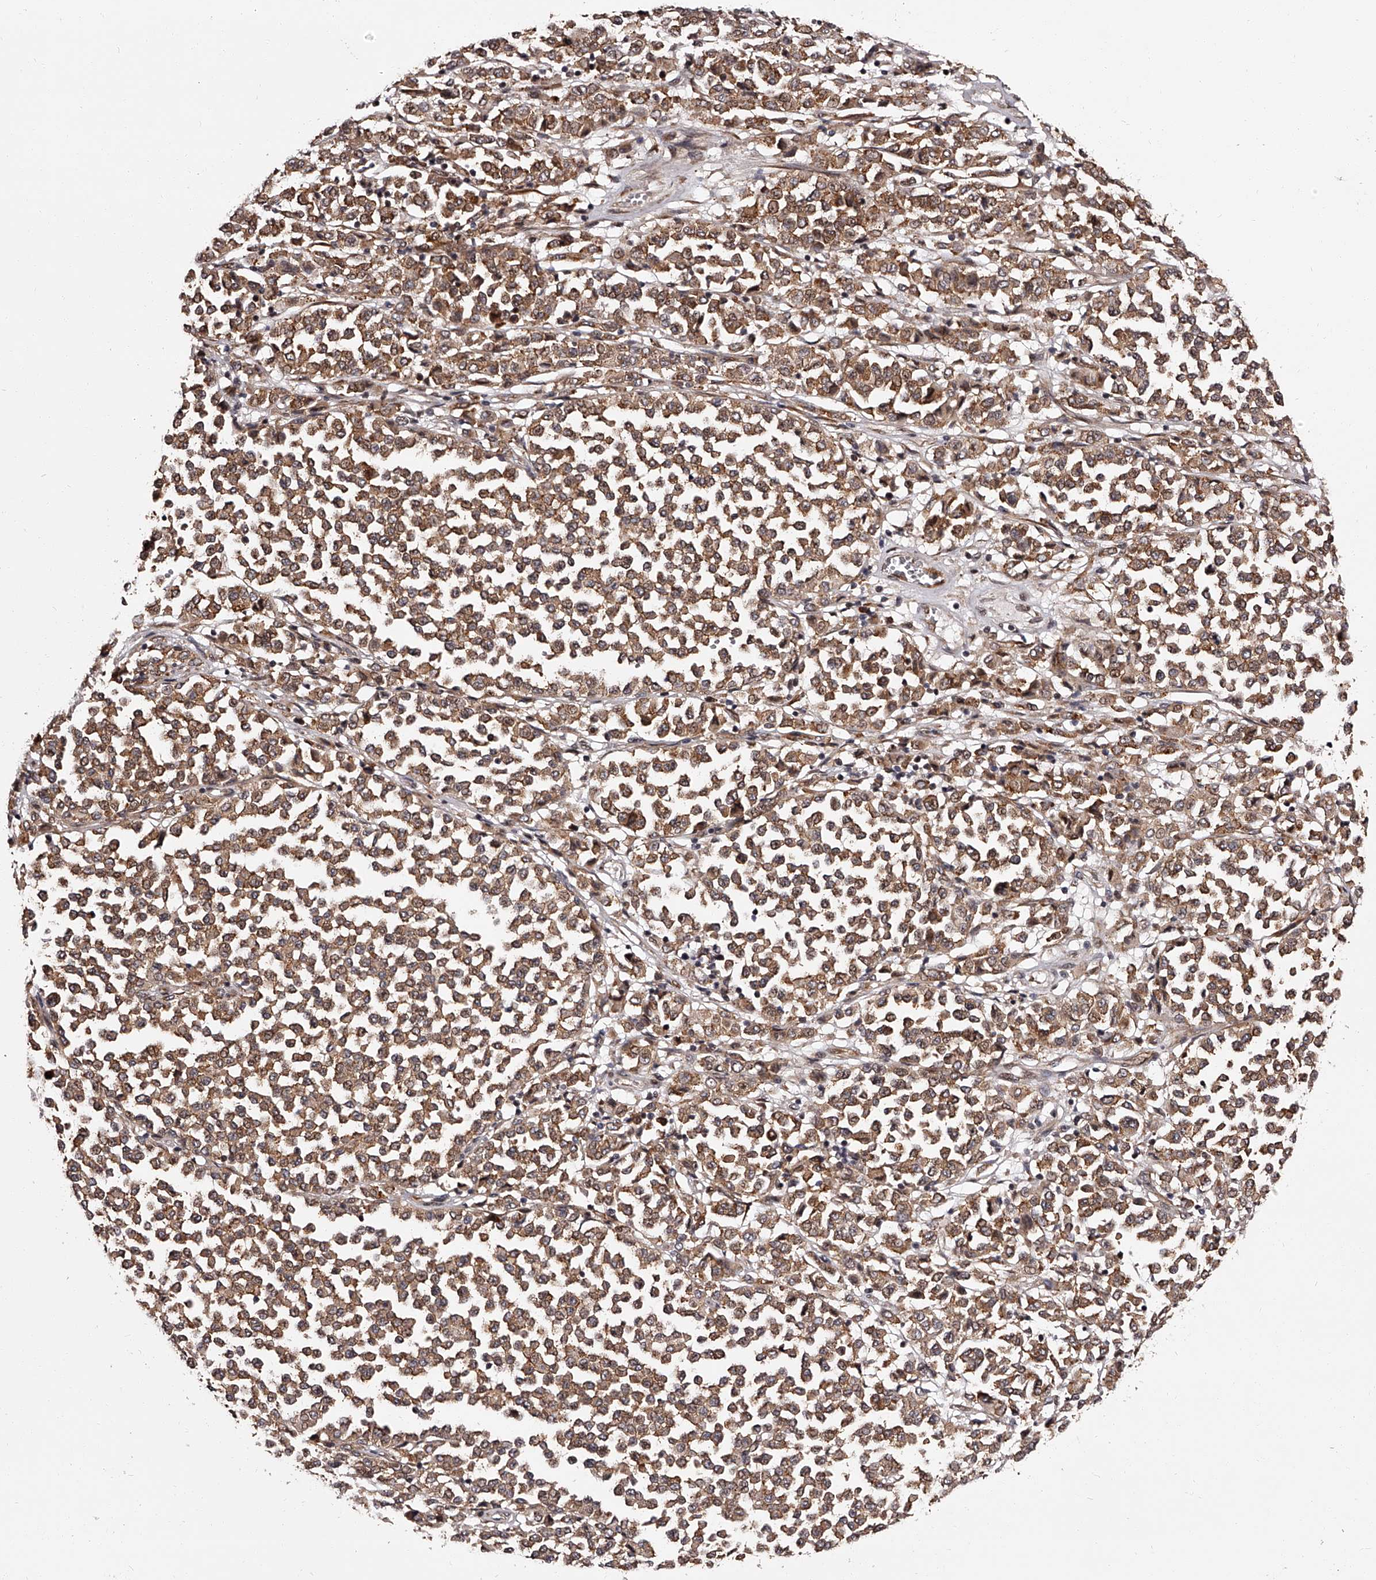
{"staining": {"intensity": "moderate", "quantity": ">75%", "location": "cytoplasmic/membranous"}, "tissue": "melanoma", "cell_type": "Tumor cells", "image_type": "cancer", "snomed": [{"axis": "morphology", "description": "Malignant melanoma, Metastatic site"}, {"axis": "topography", "description": "Pancreas"}], "caption": "Moderate cytoplasmic/membranous expression is appreciated in about >75% of tumor cells in malignant melanoma (metastatic site).", "gene": "RSC1A1", "patient": {"sex": "female", "age": 30}}